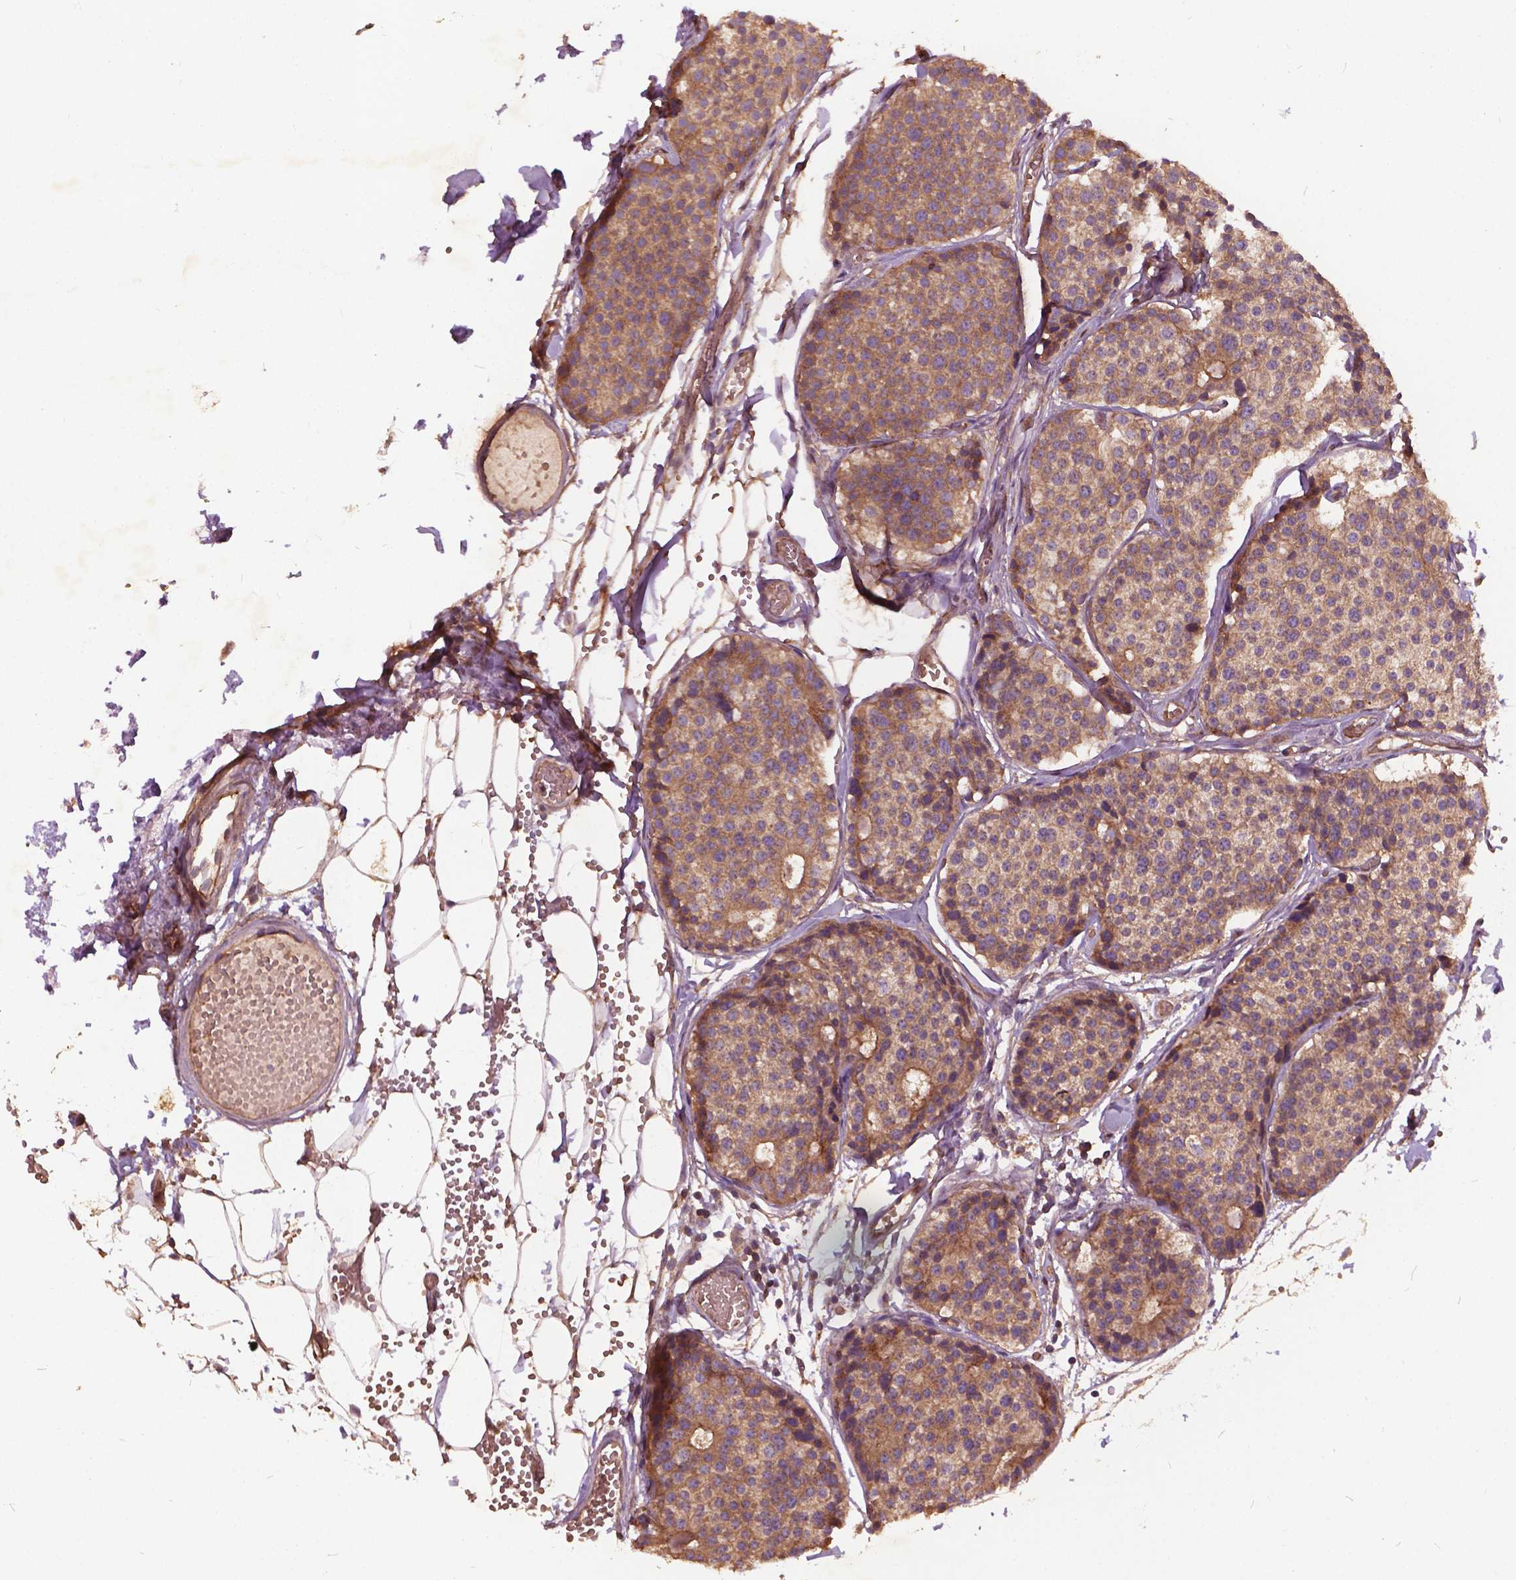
{"staining": {"intensity": "moderate", "quantity": ">75%", "location": "cytoplasmic/membranous"}, "tissue": "carcinoid", "cell_type": "Tumor cells", "image_type": "cancer", "snomed": [{"axis": "morphology", "description": "Carcinoid, malignant, NOS"}, {"axis": "topography", "description": "Small intestine"}], "caption": "Tumor cells show moderate cytoplasmic/membranous positivity in about >75% of cells in carcinoid.", "gene": "UBXN2A", "patient": {"sex": "female", "age": 65}}